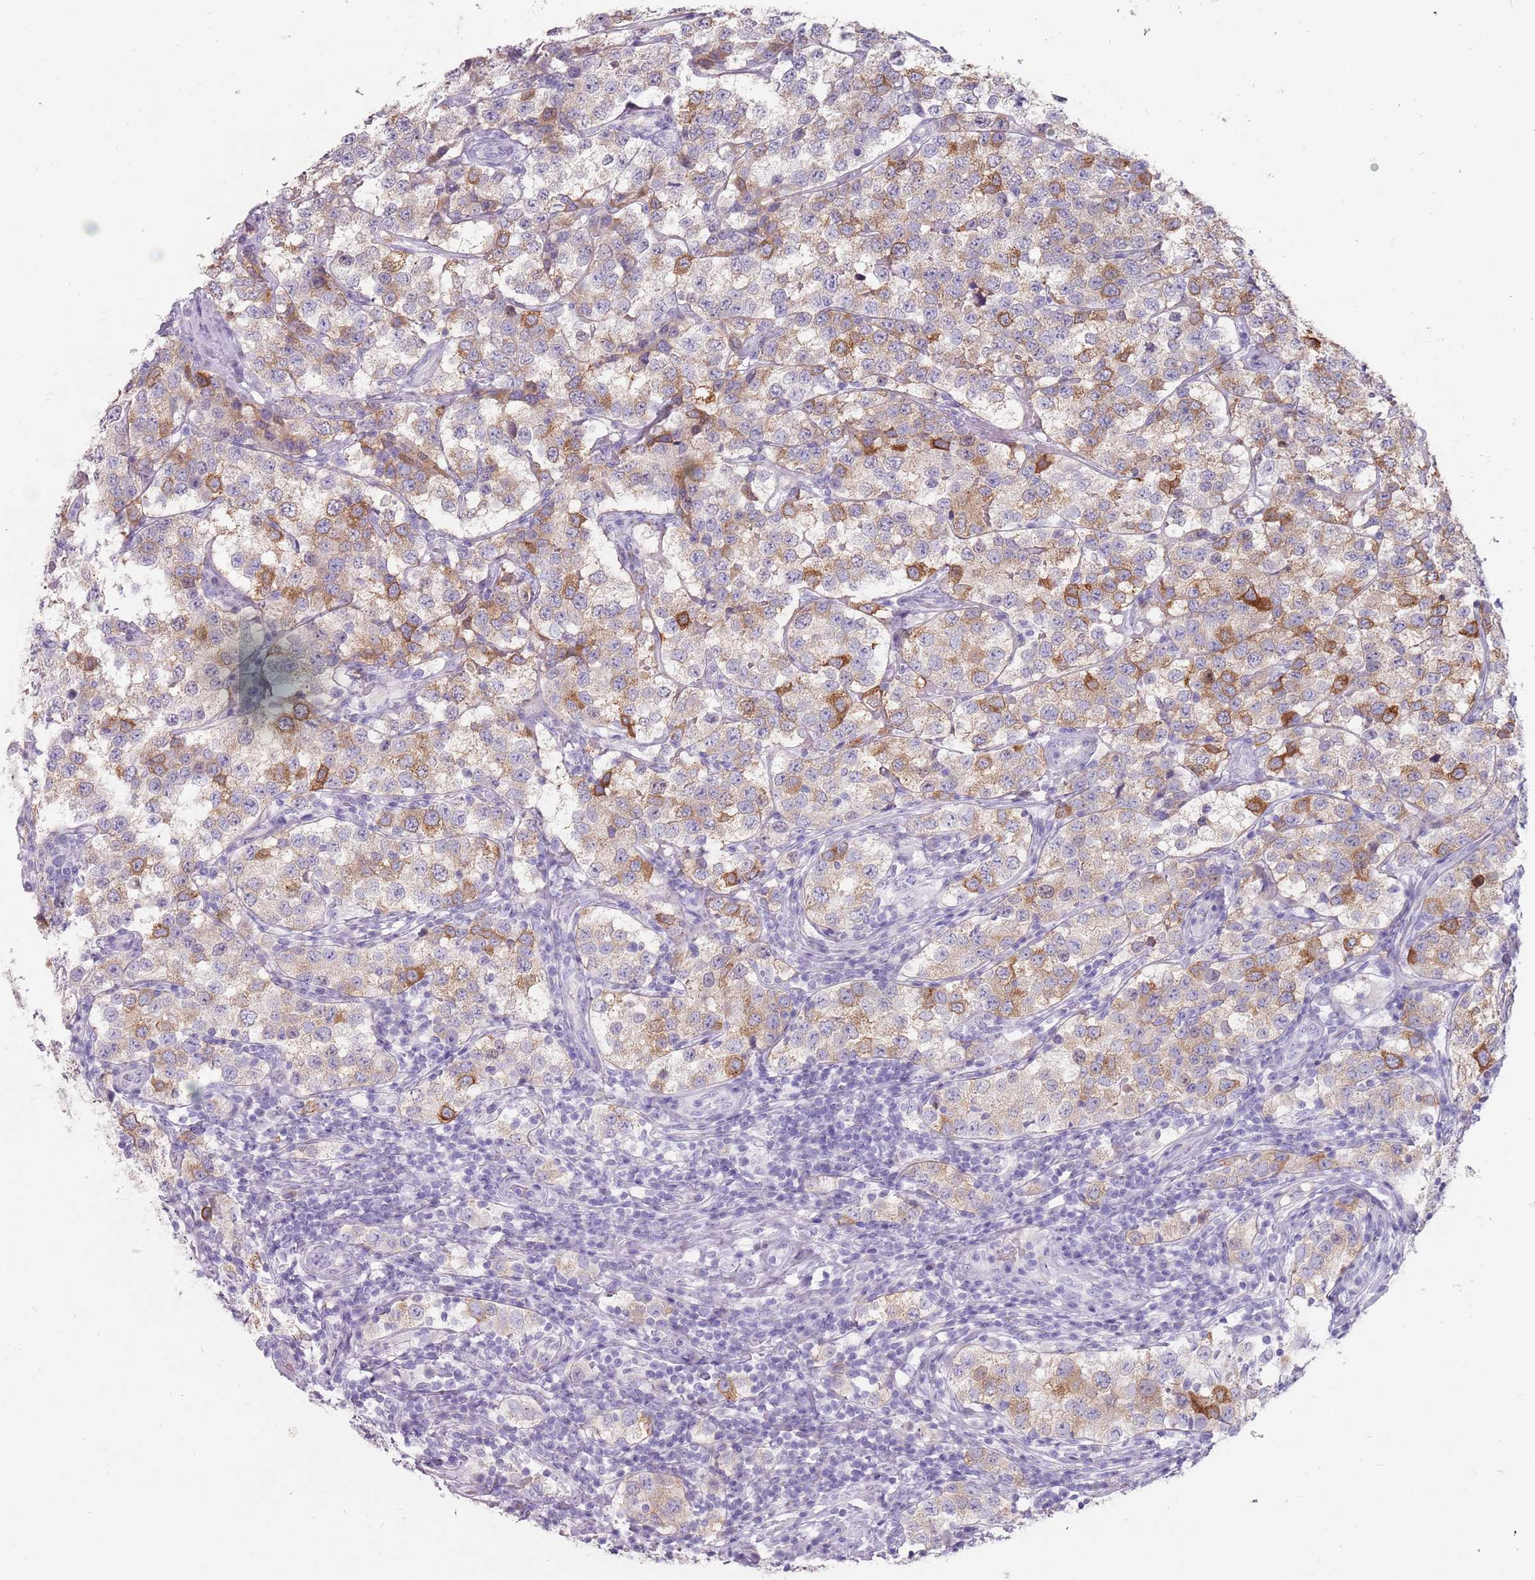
{"staining": {"intensity": "moderate", "quantity": "25%-75%", "location": "cytoplasmic/membranous"}, "tissue": "testis cancer", "cell_type": "Tumor cells", "image_type": "cancer", "snomed": [{"axis": "morphology", "description": "Seminoma, NOS"}, {"axis": "topography", "description": "Testis"}], "caption": "The micrograph reveals immunohistochemical staining of testis cancer (seminoma). There is moderate cytoplasmic/membranous positivity is present in about 25%-75% of tumor cells.", "gene": "DDX4", "patient": {"sex": "male", "age": 34}}